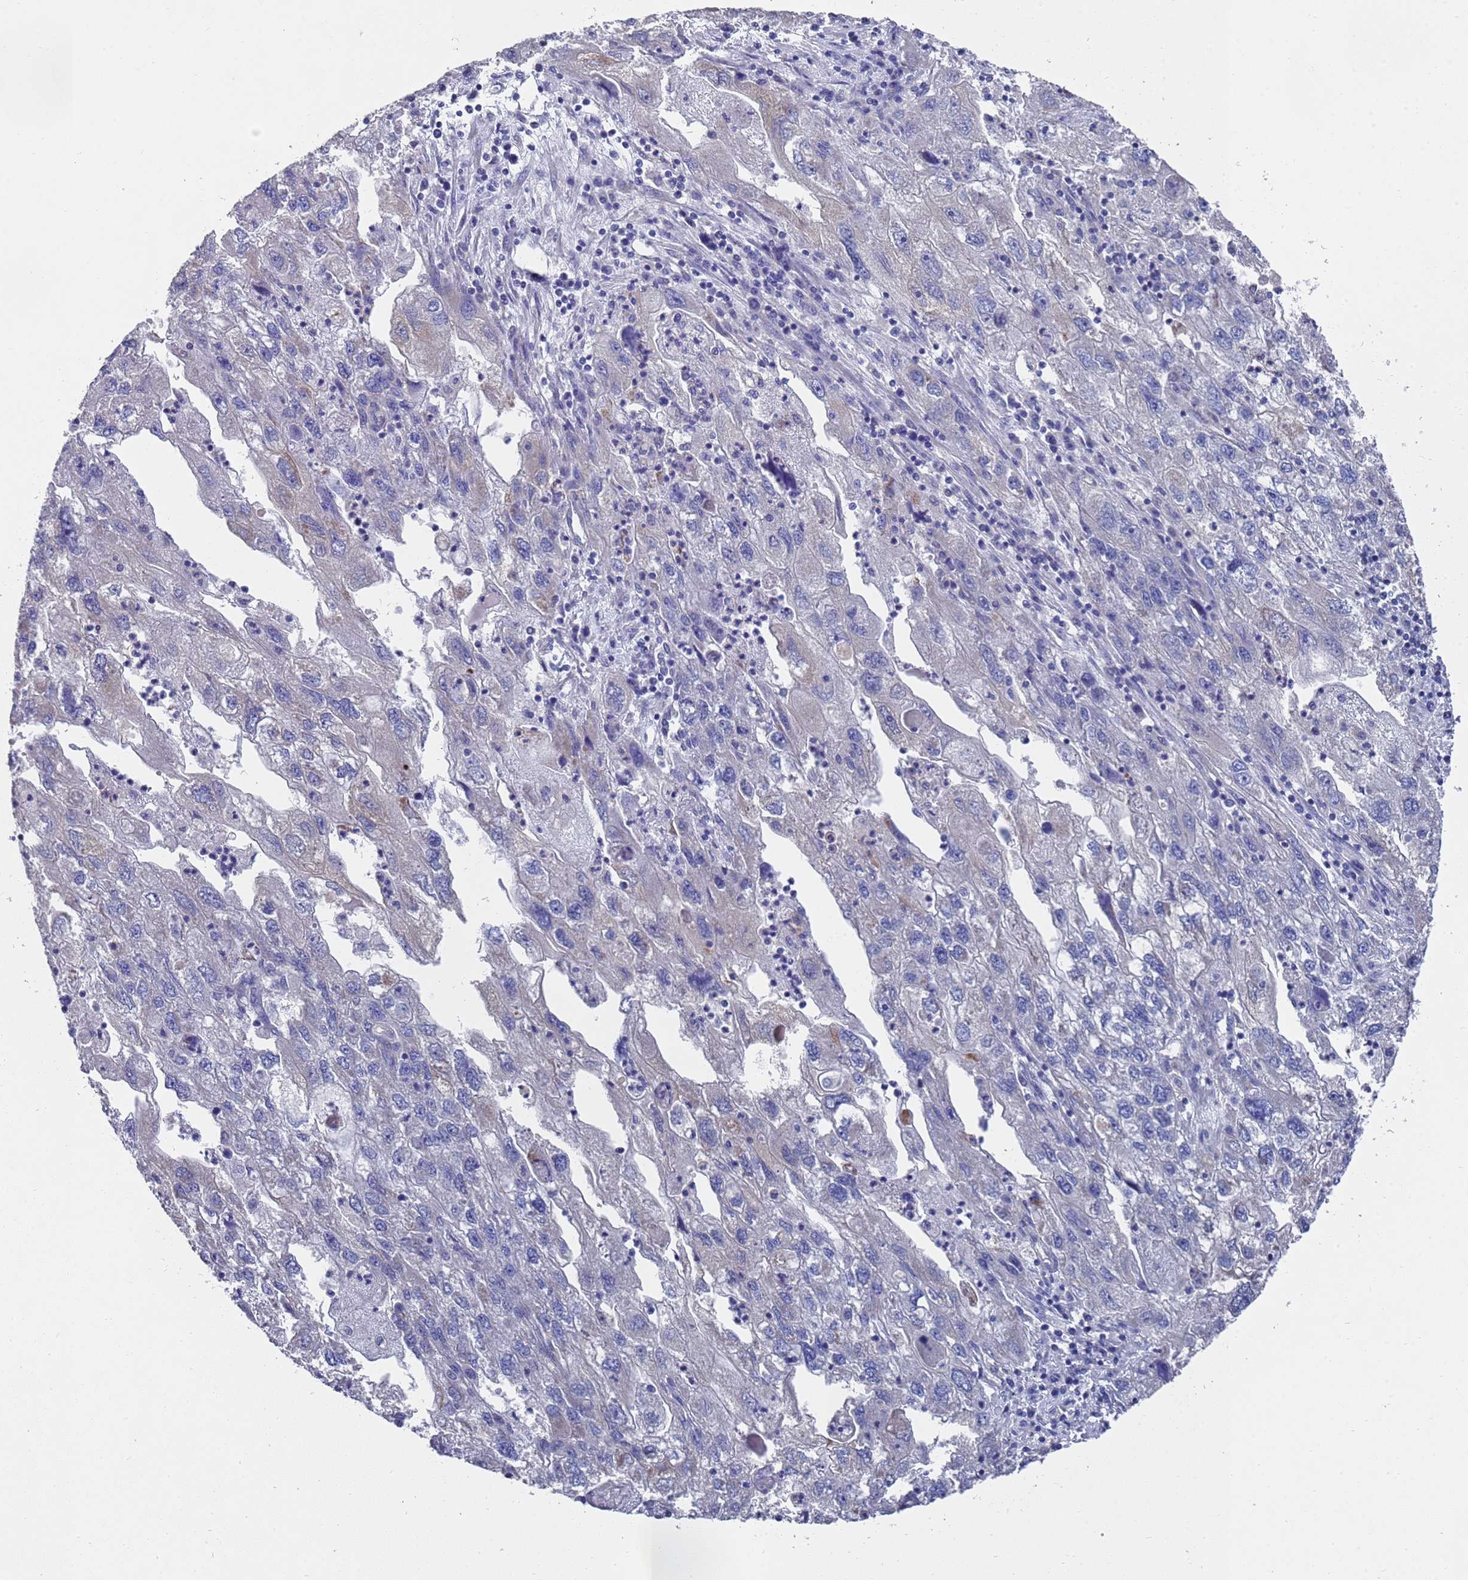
{"staining": {"intensity": "negative", "quantity": "none", "location": "none"}, "tissue": "endometrial cancer", "cell_type": "Tumor cells", "image_type": "cancer", "snomed": [{"axis": "morphology", "description": "Adenocarcinoma, NOS"}, {"axis": "topography", "description": "Endometrium"}], "caption": "Tumor cells show no significant staining in endometrial cancer.", "gene": "NPEPPS", "patient": {"sex": "female", "age": 49}}